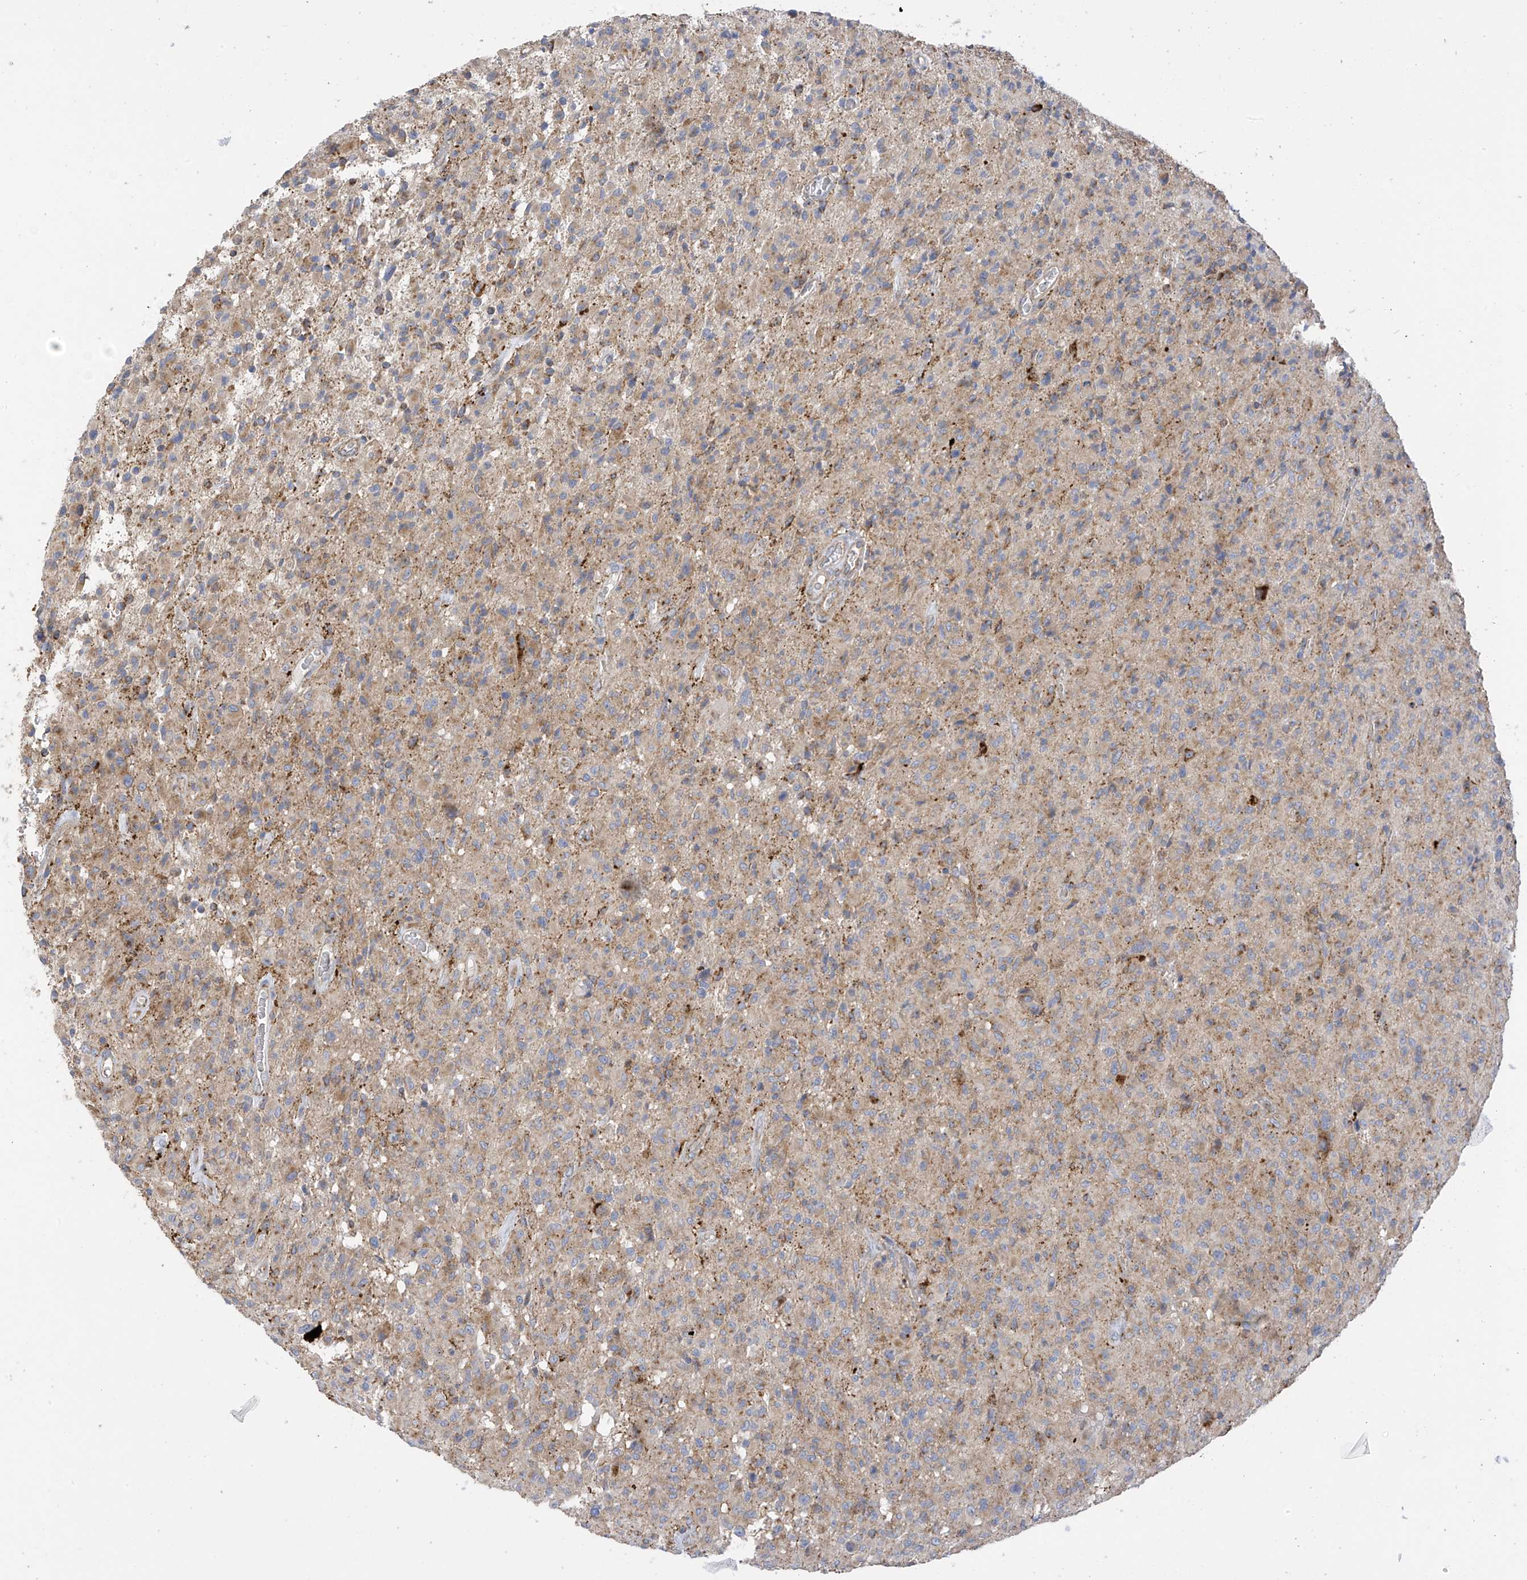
{"staining": {"intensity": "negative", "quantity": "none", "location": "none"}, "tissue": "glioma", "cell_type": "Tumor cells", "image_type": "cancer", "snomed": [{"axis": "morphology", "description": "Glioma, malignant, High grade"}, {"axis": "topography", "description": "Brain"}], "caption": "DAB immunohistochemical staining of human glioma demonstrates no significant expression in tumor cells.", "gene": "ITM2B", "patient": {"sex": "female", "age": 57}}